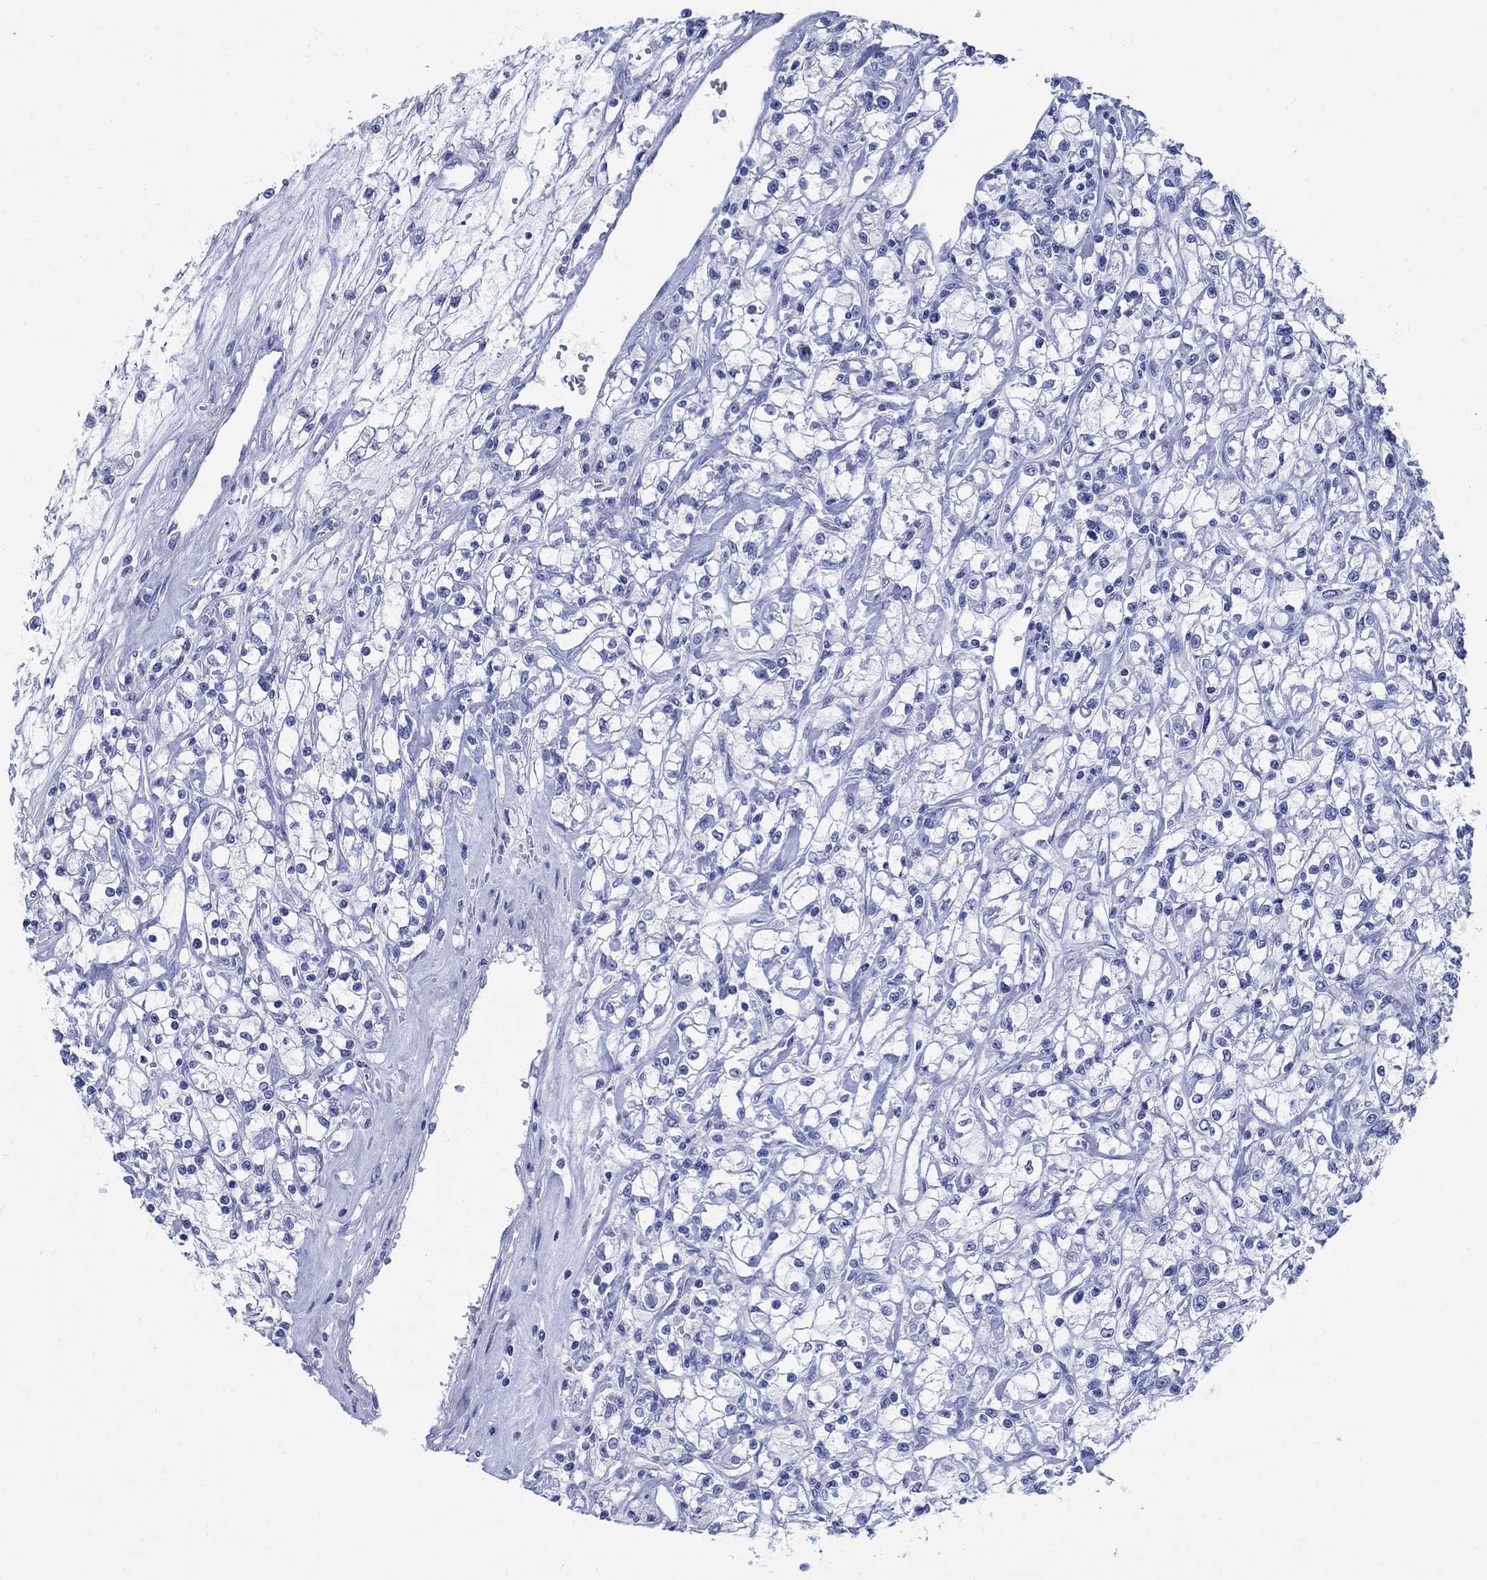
{"staining": {"intensity": "negative", "quantity": "none", "location": "none"}, "tissue": "renal cancer", "cell_type": "Tumor cells", "image_type": "cancer", "snomed": [{"axis": "morphology", "description": "Adenocarcinoma, NOS"}, {"axis": "topography", "description": "Kidney"}], "caption": "An immunohistochemistry (IHC) image of renal cancer is shown. There is no staining in tumor cells of renal cancer. (DAB (3,3'-diaminobenzidine) immunohistochemistry (IHC) visualized using brightfield microscopy, high magnification).", "gene": "CAMK2N1", "patient": {"sex": "female", "age": 59}}